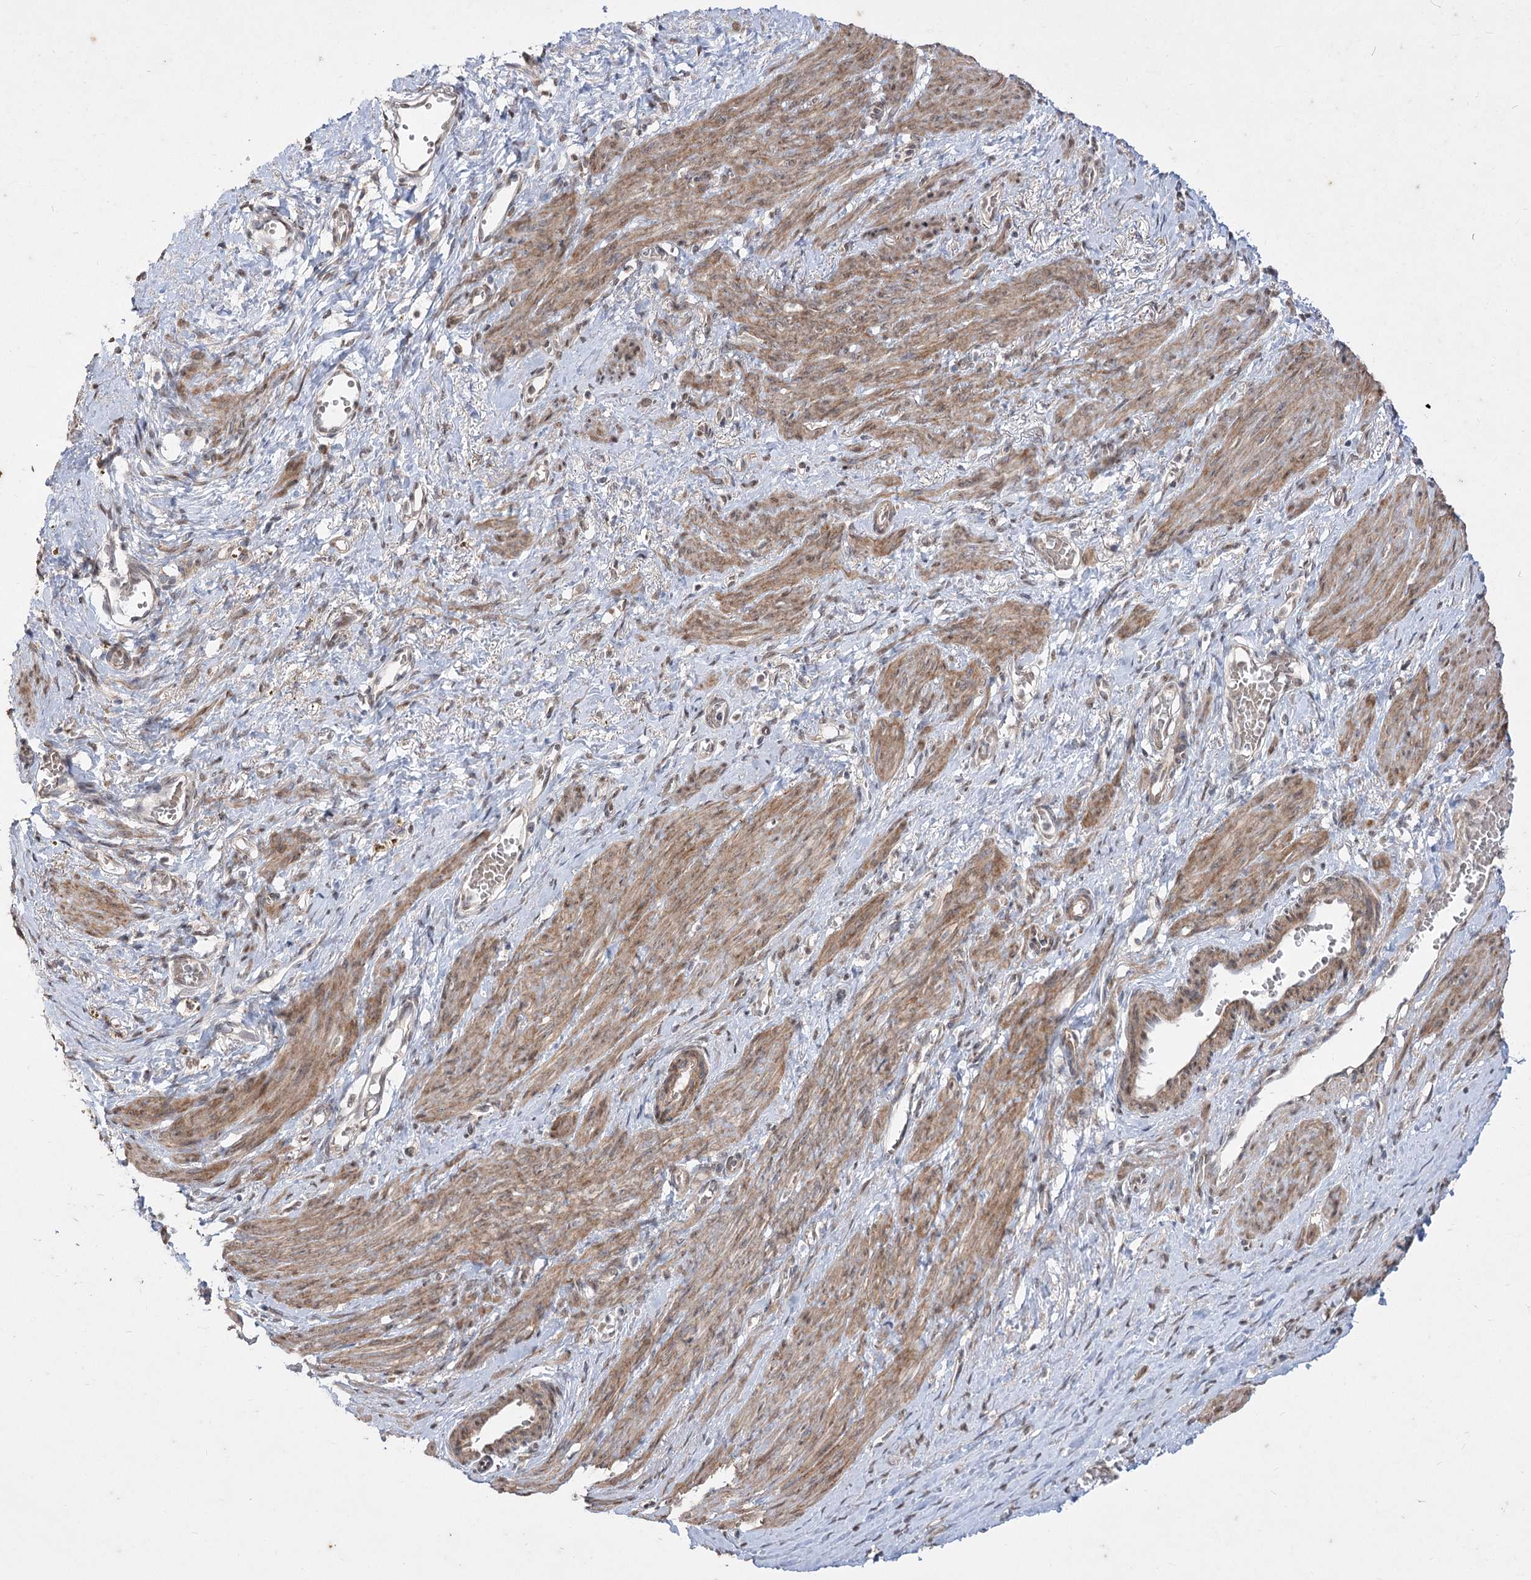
{"staining": {"intensity": "moderate", "quantity": ">75%", "location": "cytoplasmic/membranous"}, "tissue": "smooth muscle", "cell_type": "Smooth muscle cells", "image_type": "normal", "snomed": [{"axis": "morphology", "description": "Normal tissue, NOS"}, {"axis": "topography", "description": "Endometrium"}], "caption": "Immunohistochemical staining of normal smooth muscle demonstrates >75% levels of moderate cytoplasmic/membranous protein expression in approximately >75% of smooth muscle cells.", "gene": "ZSCAN23", "patient": {"sex": "female", "age": 33}}